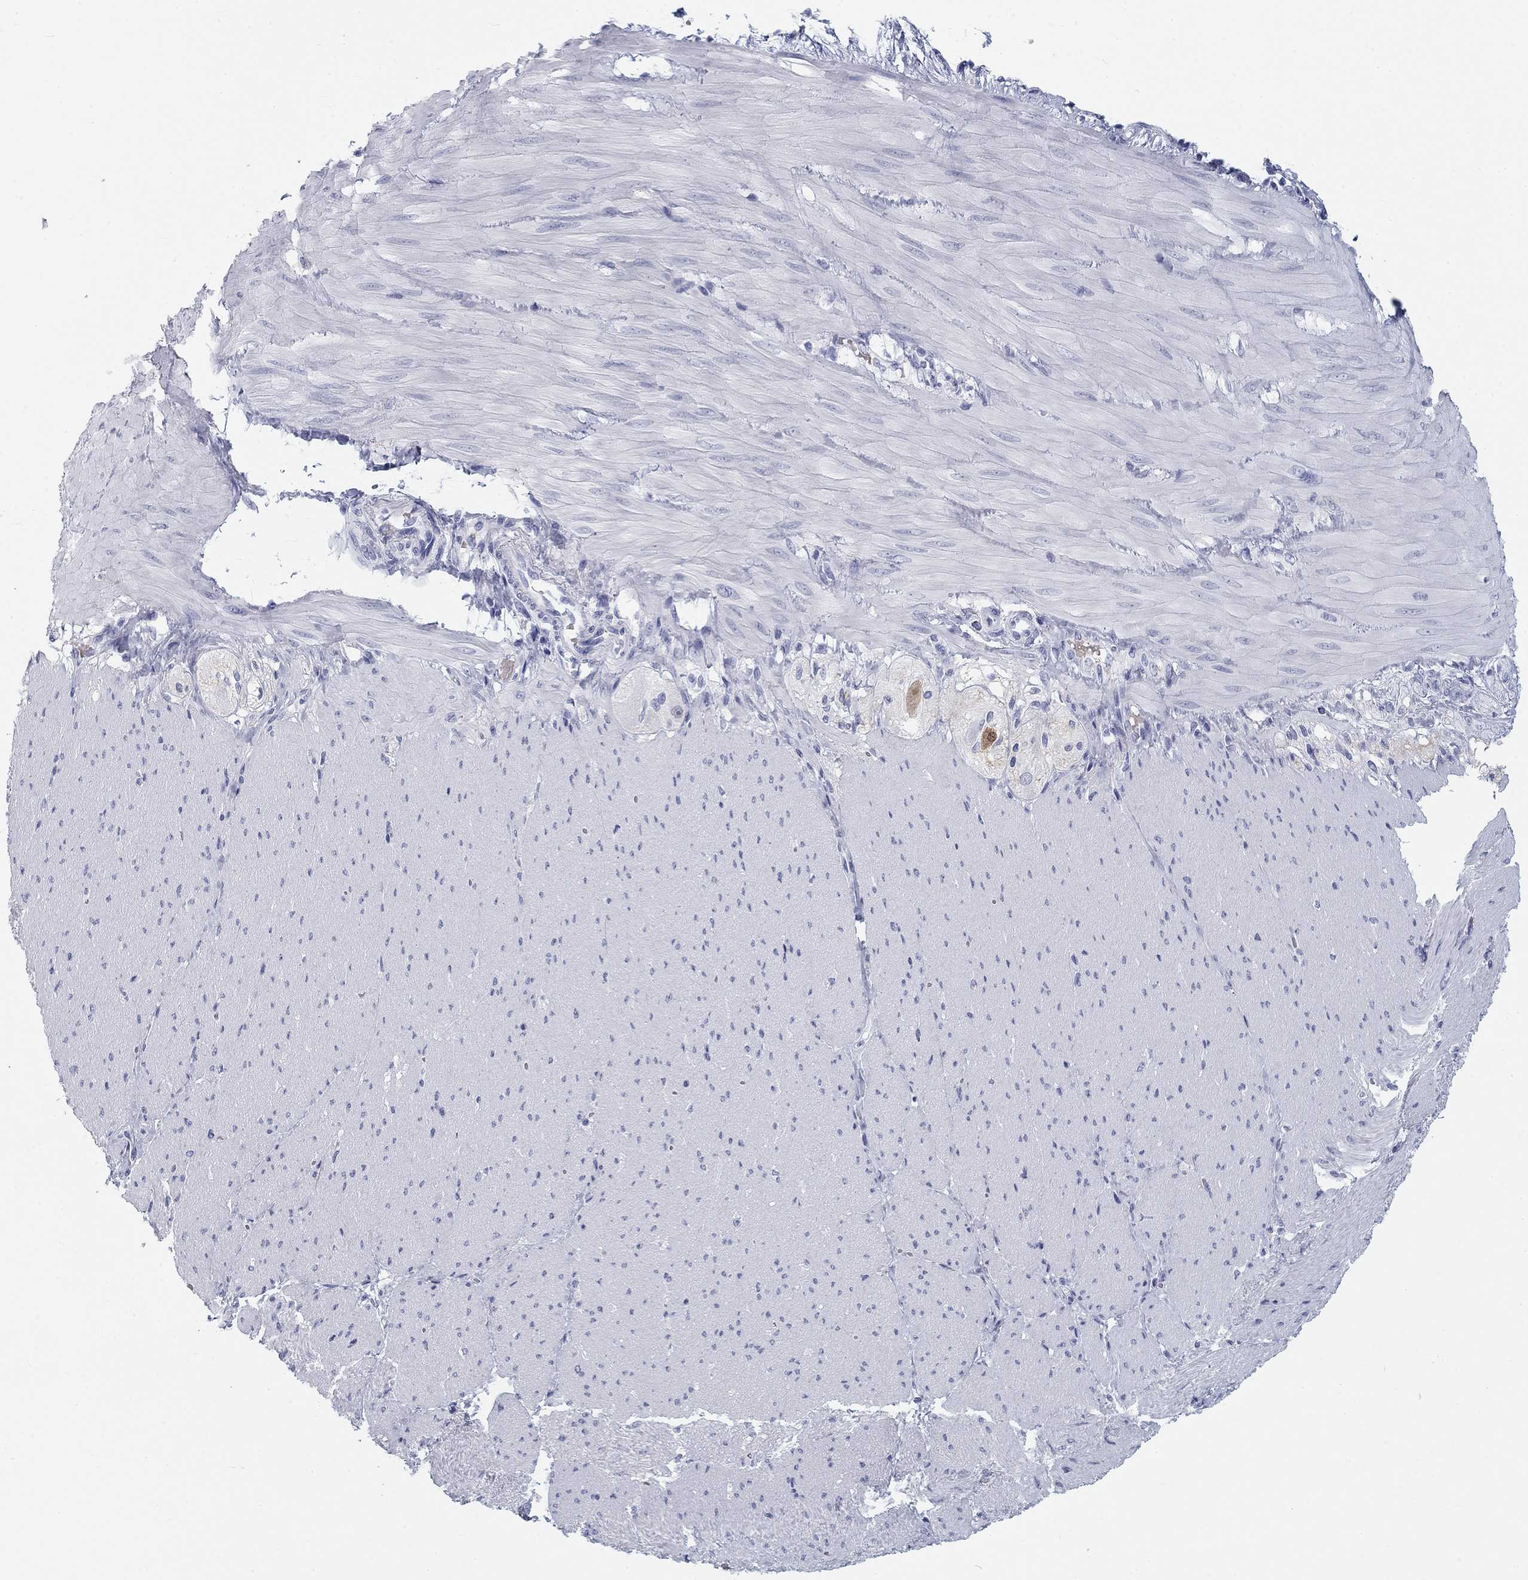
{"staining": {"intensity": "negative", "quantity": "none", "location": "none"}, "tissue": "soft tissue", "cell_type": "Fibroblasts", "image_type": "normal", "snomed": [{"axis": "morphology", "description": "Normal tissue, NOS"}, {"axis": "topography", "description": "Smooth muscle"}, {"axis": "topography", "description": "Duodenum"}, {"axis": "topography", "description": "Peripheral nerve tissue"}], "caption": "A high-resolution photomicrograph shows immunohistochemistry (IHC) staining of benign soft tissue, which exhibits no significant staining in fibroblasts. (Immunohistochemistry, brightfield microscopy, high magnification).", "gene": "CALB1", "patient": {"sex": "female", "age": 61}}